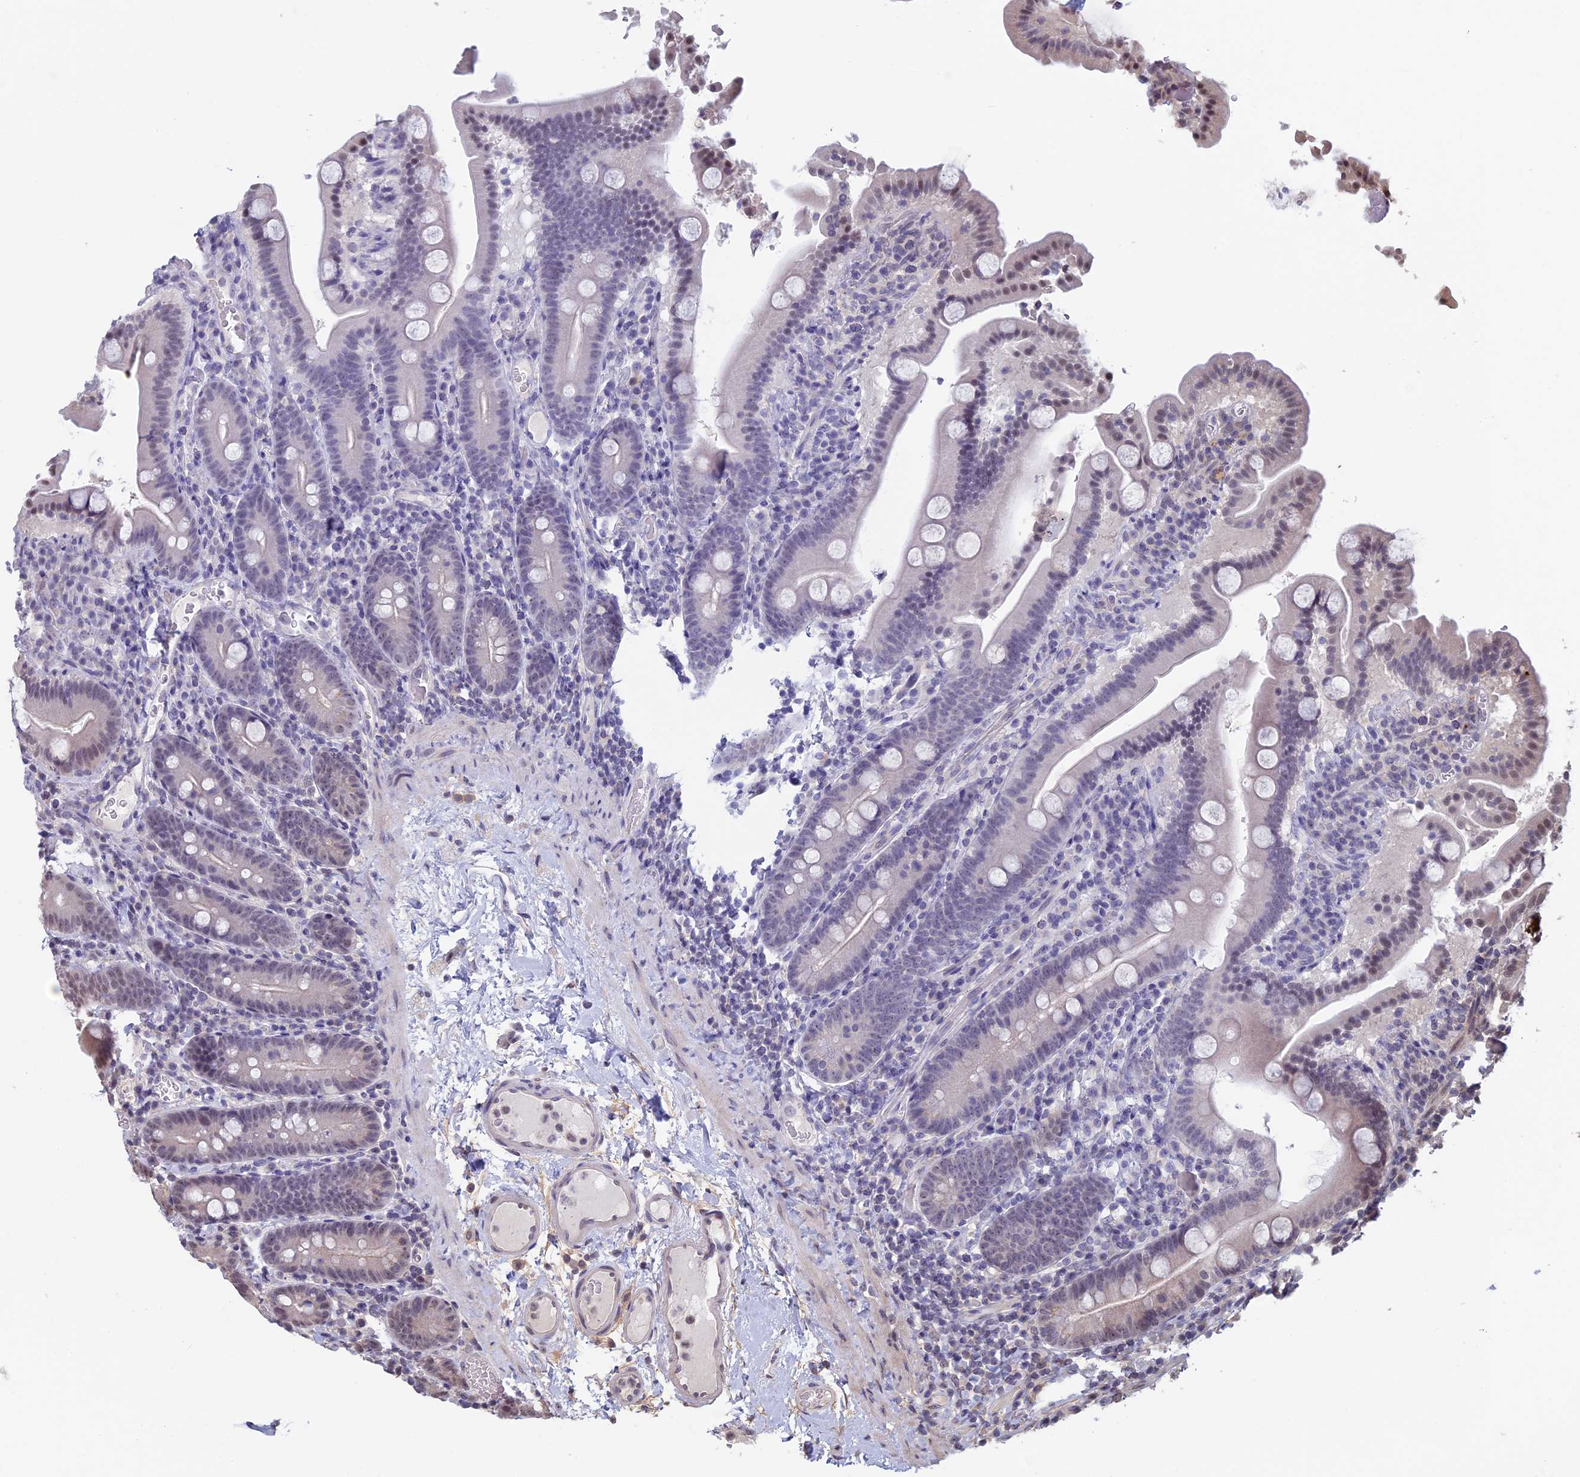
{"staining": {"intensity": "weak", "quantity": "<25%", "location": "nuclear"}, "tissue": "duodenum", "cell_type": "Glandular cells", "image_type": "normal", "snomed": [{"axis": "morphology", "description": "Normal tissue, NOS"}, {"axis": "topography", "description": "Duodenum"}], "caption": "Immunohistochemistry (IHC) image of normal duodenum stained for a protein (brown), which demonstrates no staining in glandular cells. Nuclei are stained in blue.", "gene": "SPIRE1", "patient": {"sex": "male", "age": 55}}